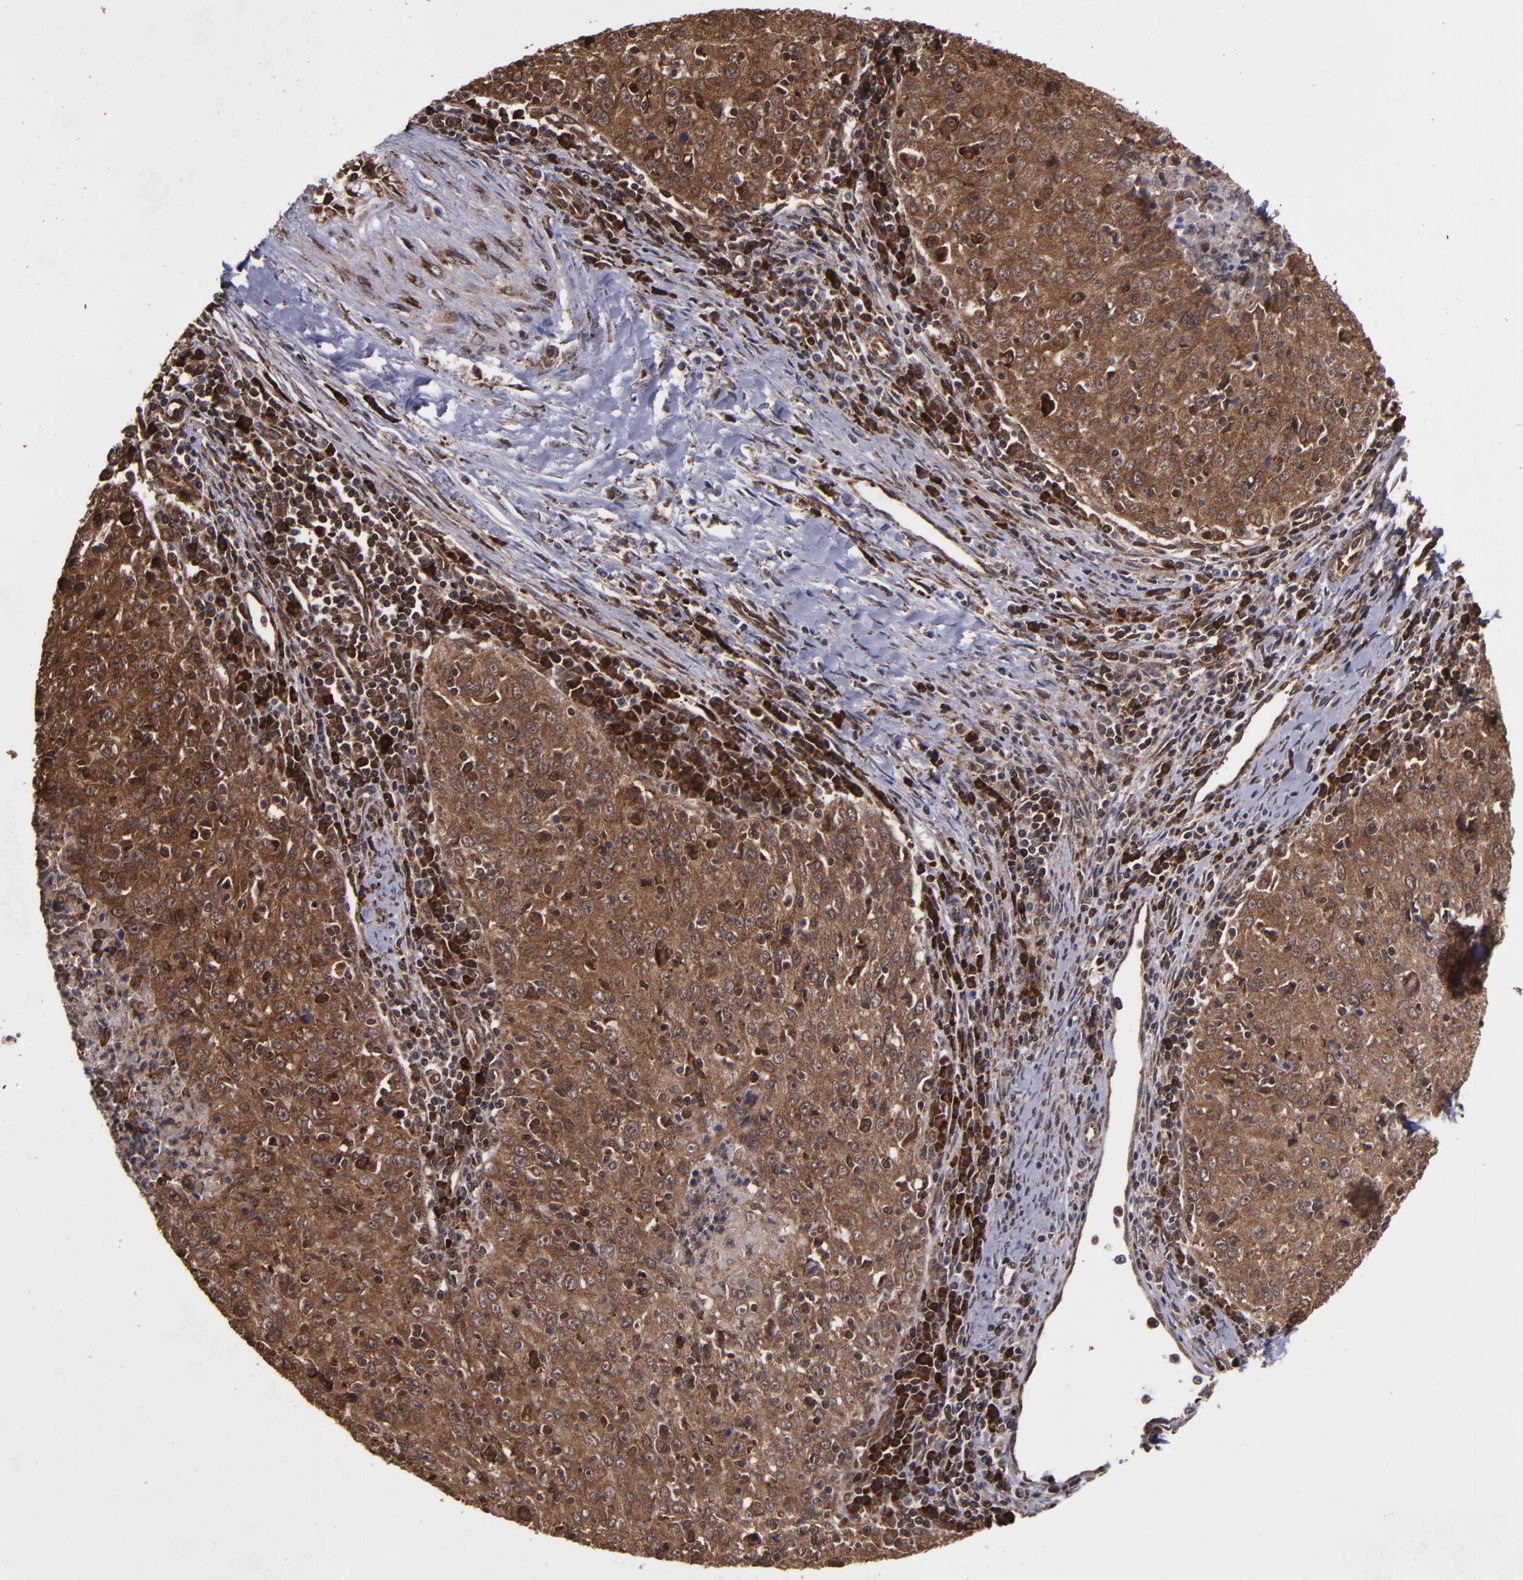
{"staining": {"intensity": "strong", "quantity": ">75%", "location": "cytoplasmic/membranous,nuclear"}, "tissue": "cervical cancer", "cell_type": "Tumor cells", "image_type": "cancer", "snomed": [{"axis": "morphology", "description": "Squamous cell carcinoma, NOS"}, {"axis": "topography", "description": "Cervix"}], "caption": "Immunohistochemistry (IHC) histopathology image of neoplastic tissue: cervical cancer stained using IHC shows high levels of strong protein expression localized specifically in the cytoplasmic/membranous and nuclear of tumor cells, appearing as a cytoplasmic/membranous and nuclear brown color.", "gene": "EIF4ENIF1", "patient": {"sex": "female", "age": 27}}